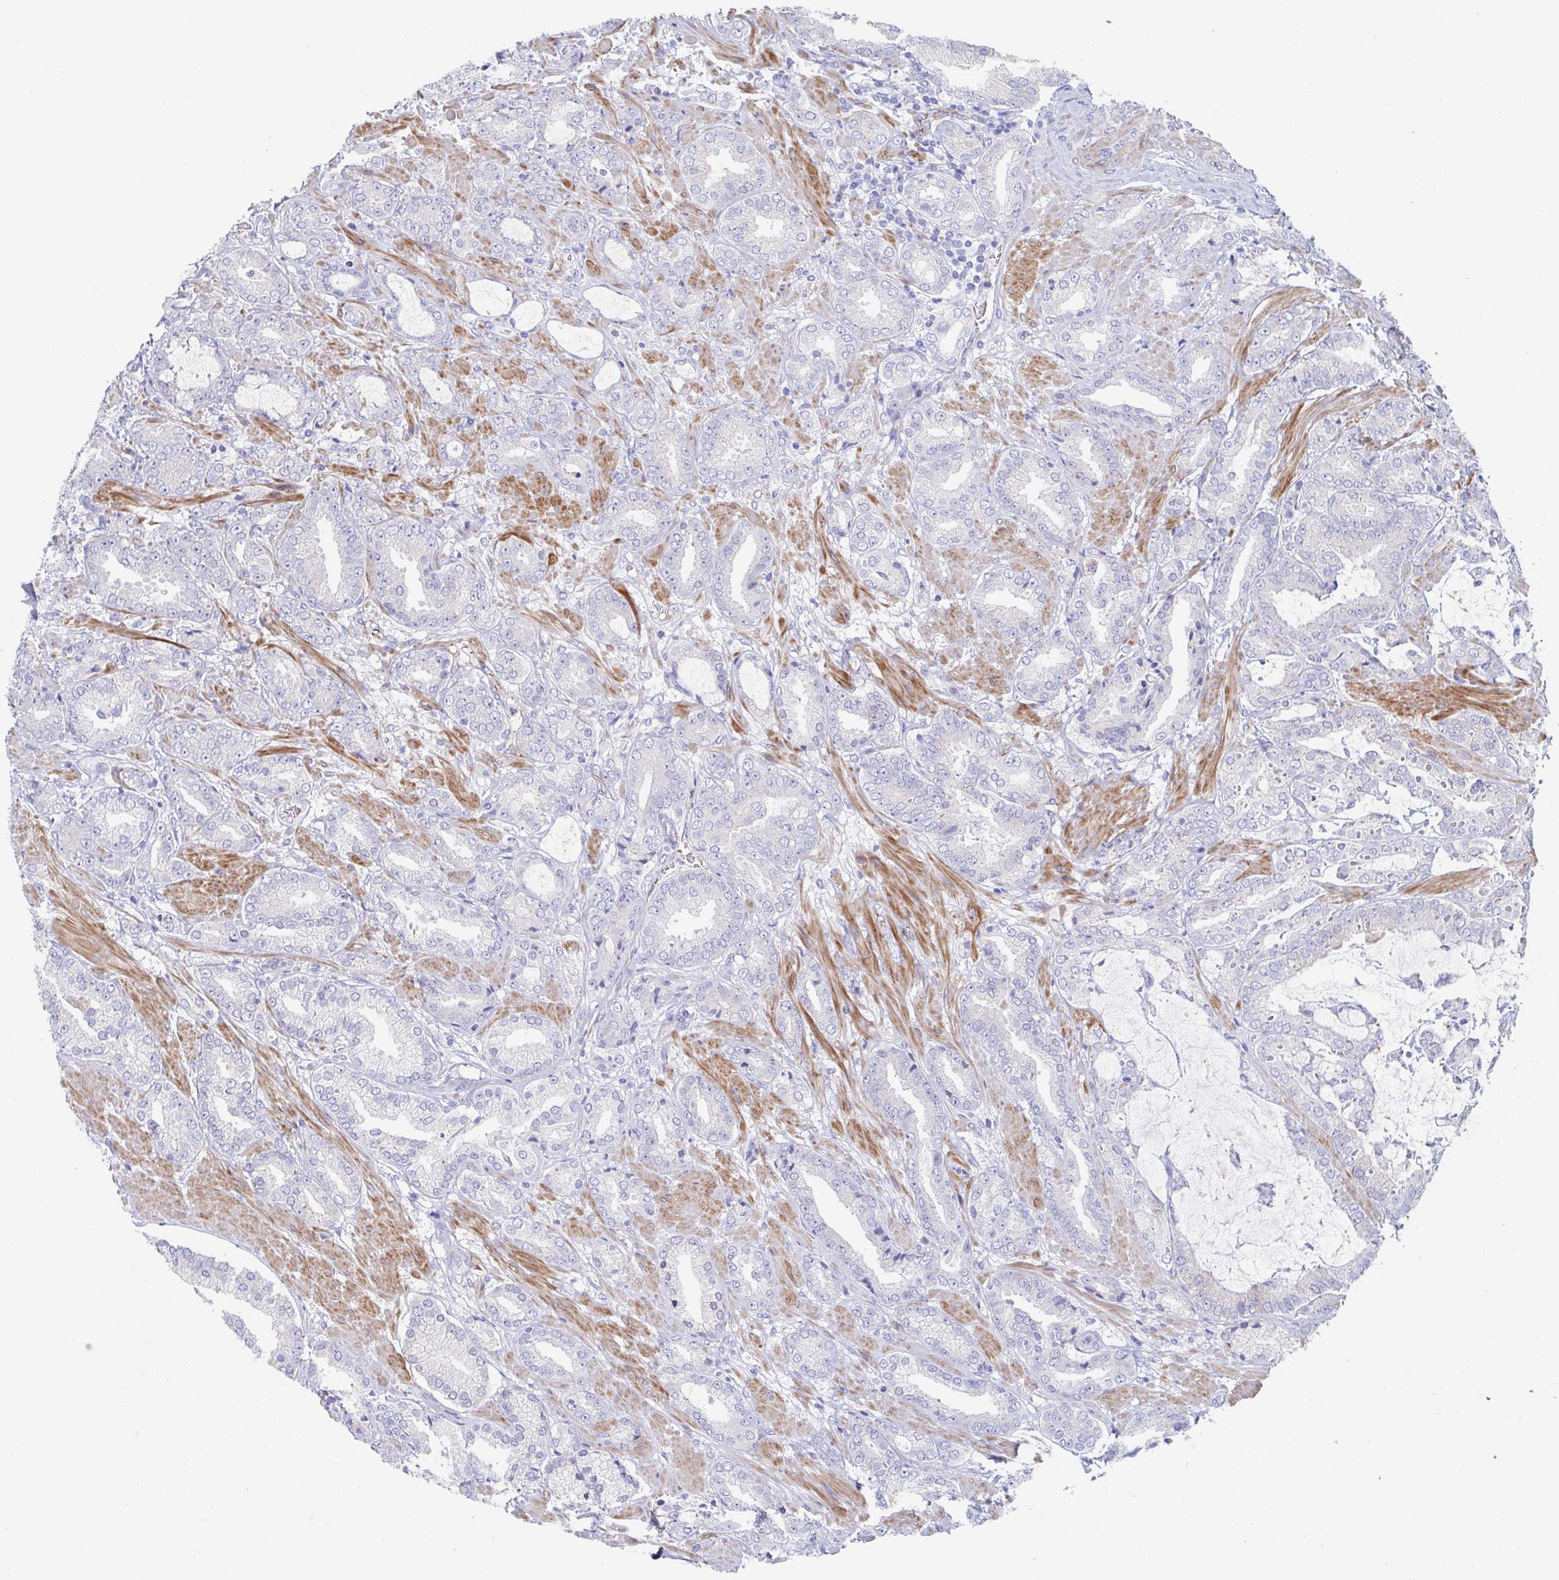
{"staining": {"intensity": "negative", "quantity": "none", "location": "none"}, "tissue": "prostate cancer", "cell_type": "Tumor cells", "image_type": "cancer", "snomed": [{"axis": "morphology", "description": "Adenocarcinoma, High grade"}, {"axis": "topography", "description": "Prostate"}], "caption": "Immunohistochemical staining of human prostate cancer (high-grade adenocarcinoma) shows no significant staining in tumor cells.", "gene": "CDH2", "patient": {"sex": "male", "age": 56}}